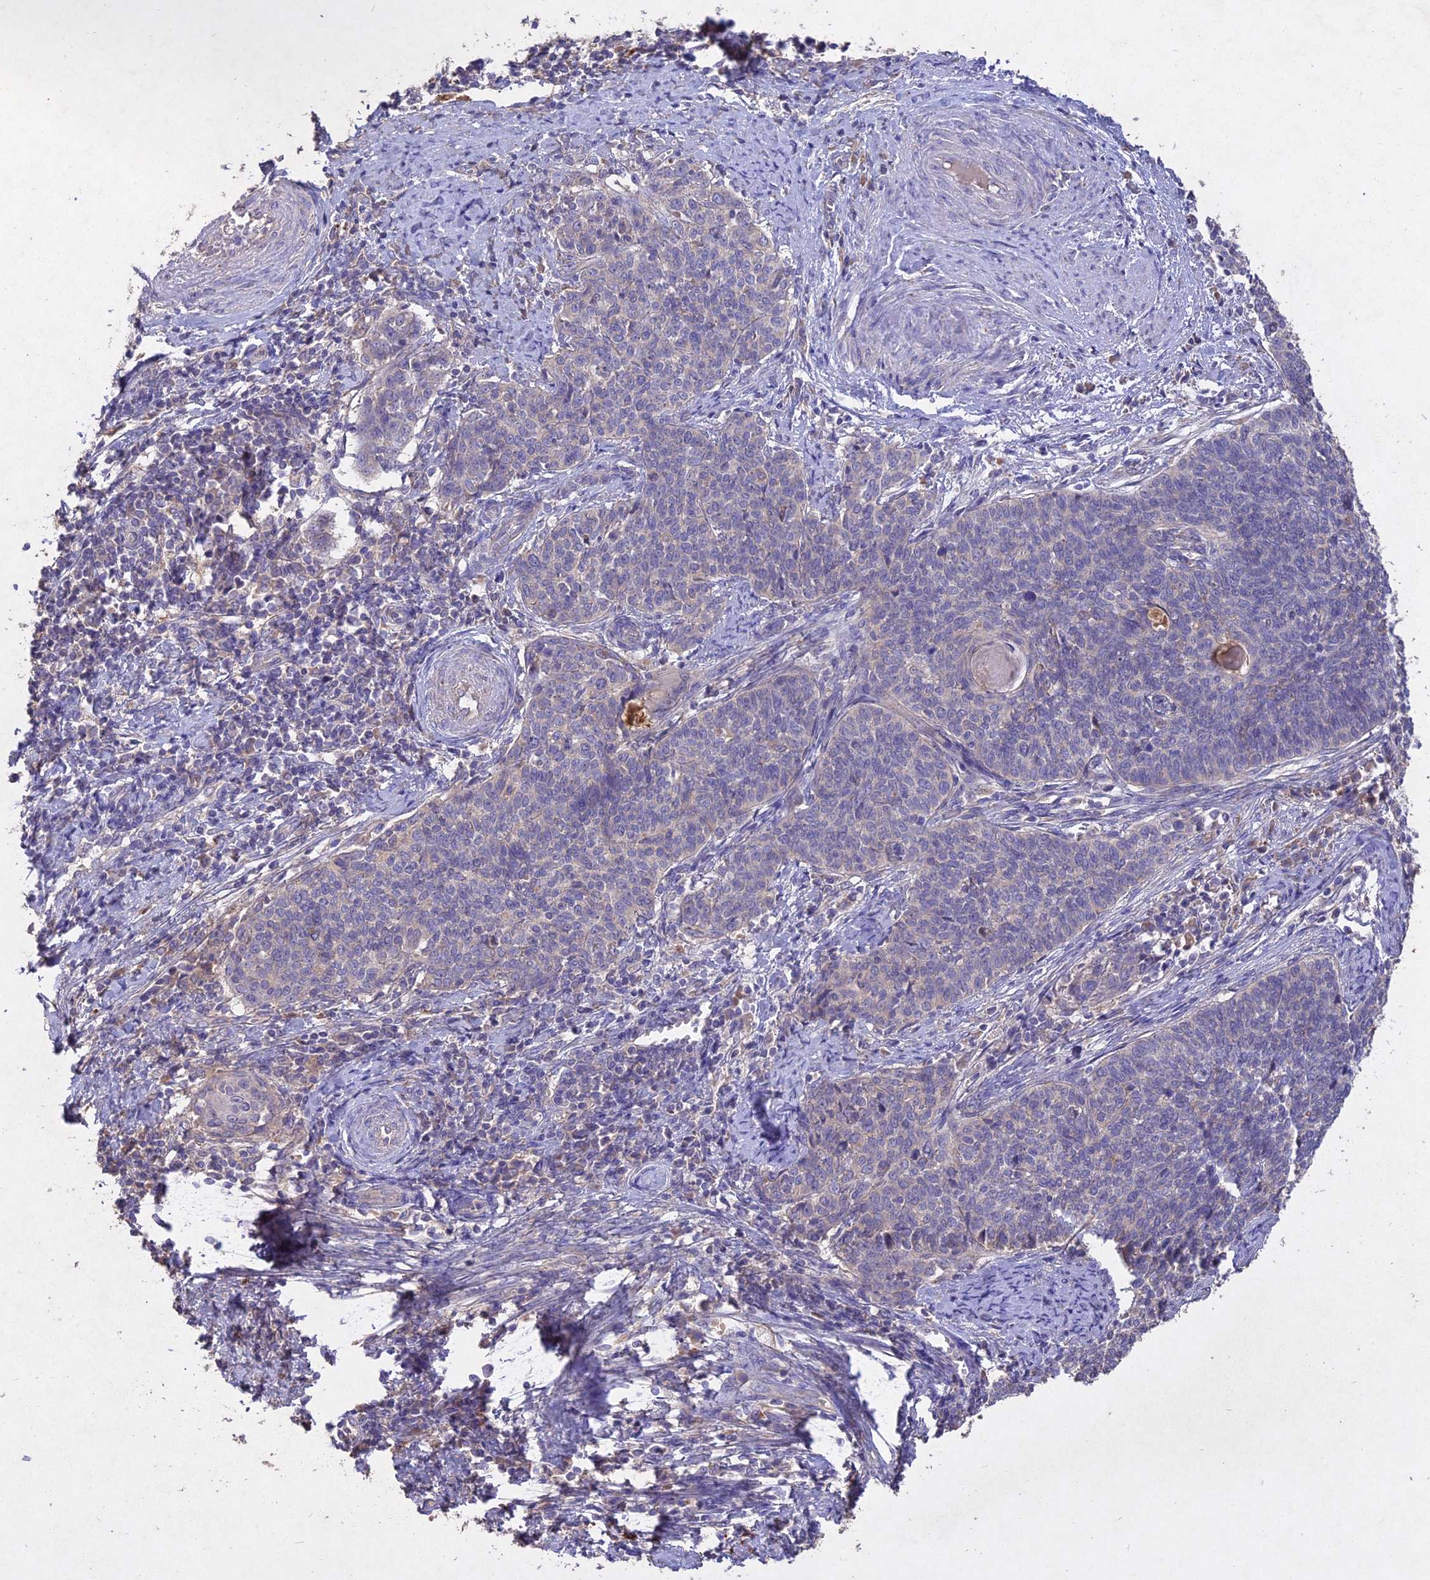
{"staining": {"intensity": "negative", "quantity": "none", "location": "none"}, "tissue": "cervical cancer", "cell_type": "Tumor cells", "image_type": "cancer", "snomed": [{"axis": "morphology", "description": "Squamous cell carcinoma, NOS"}, {"axis": "topography", "description": "Cervix"}], "caption": "The image demonstrates no significant staining in tumor cells of cervical cancer (squamous cell carcinoma).", "gene": "SLC26A4", "patient": {"sex": "female", "age": 39}}